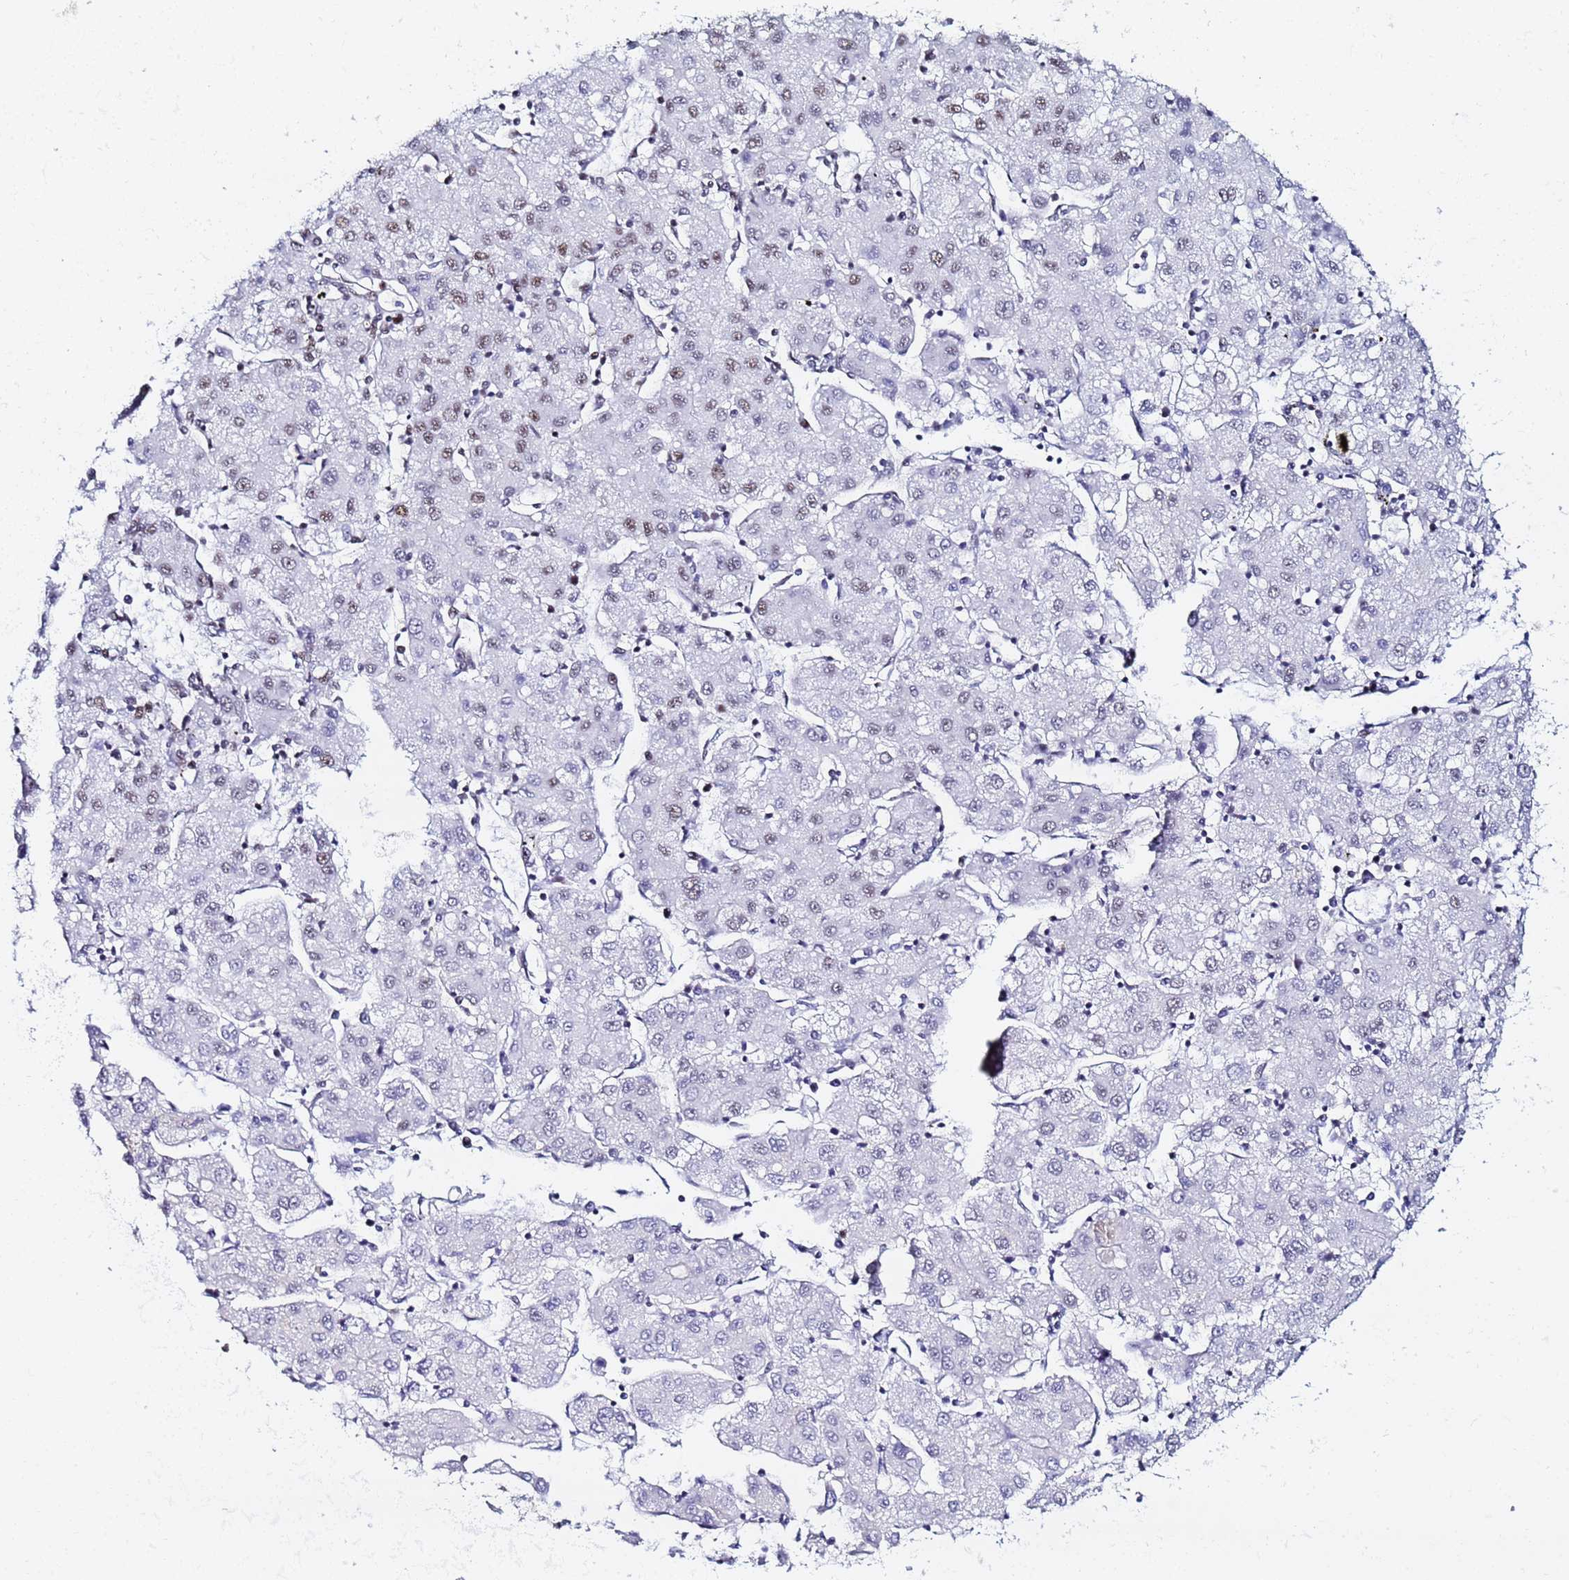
{"staining": {"intensity": "moderate", "quantity": "<25%", "location": "nuclear"}, "tissue": "liver cancer", "cell_type": "Tumor cells", "image_type": "cancer", "snomed": [{"axis": "morphology", "description": "Carcinoma, Hepatocellular, NOS"}, {"axis": "topography", "description": "Liver"}], "caption": "Moderate nuclear expression is present in about <25% of tumor cells in hepatocellular carcinoma (liver).", "gene": "SNRPA1", "patient": {"sex": "male", "age": 72}}